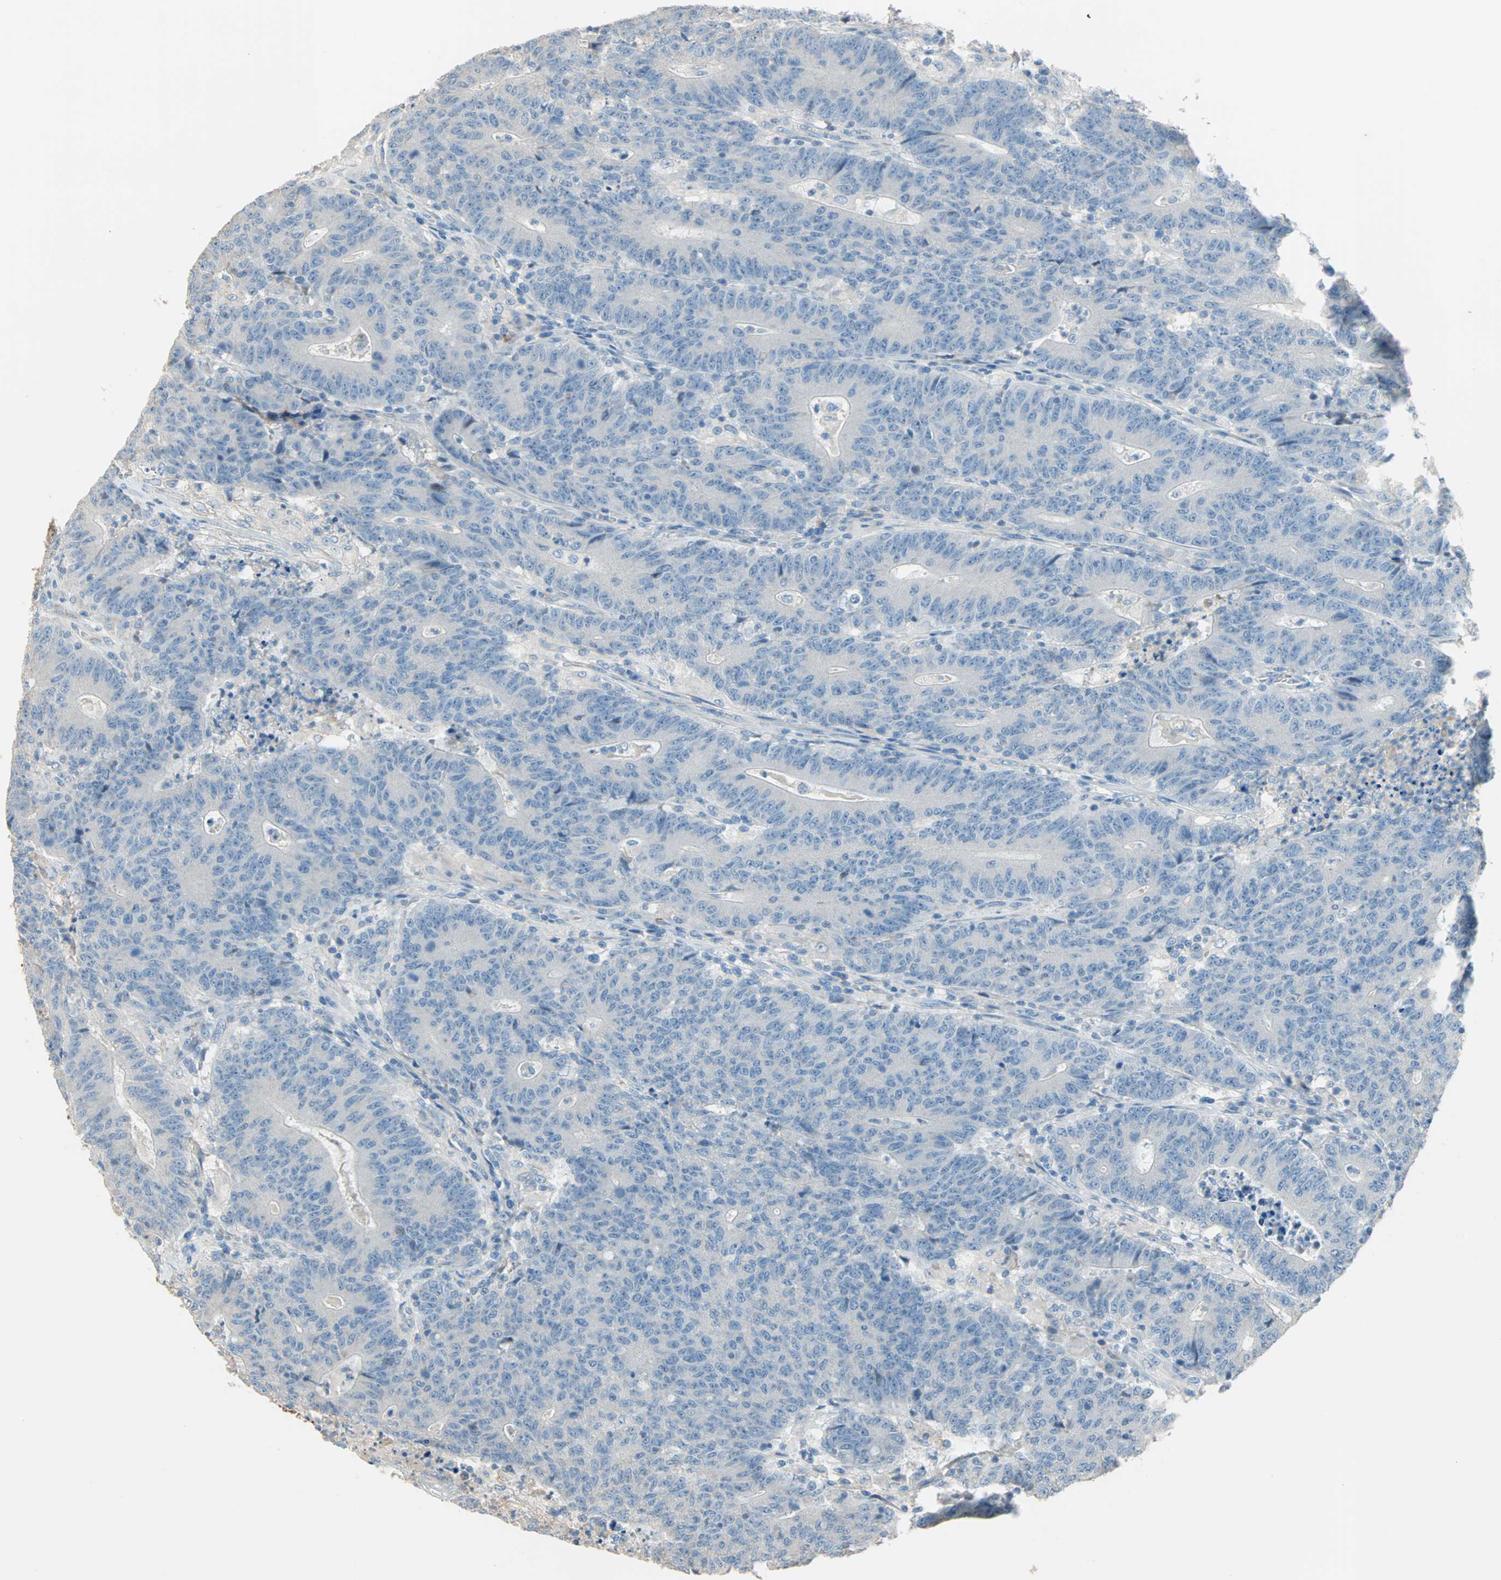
{"staining": {"intensity": "negative", "quantity": "none", "location": "none"}, "tissue": "colorectal cancer", "cell_type": "Tumor cells", "image_type": "cancer", "snomed": [{"axis": "morphology", "description": "Normal tissue, NOS"}, {"axis": "morphology", "description": "Adenocarcinoma, NOS"}, {"axis": "topography", "description": "Colon"}], "caption": "A histopathology image of human adenocarcinoma (colorectal) is negative for staining in tumor cells. (Brightfield microscopy of DAB (3,3'-diaminobenzidine) immunohistochemistry (IHC) at high magnification).", "gene": "ACVRL1", "patient": {"sex": "female", "age": 75}}